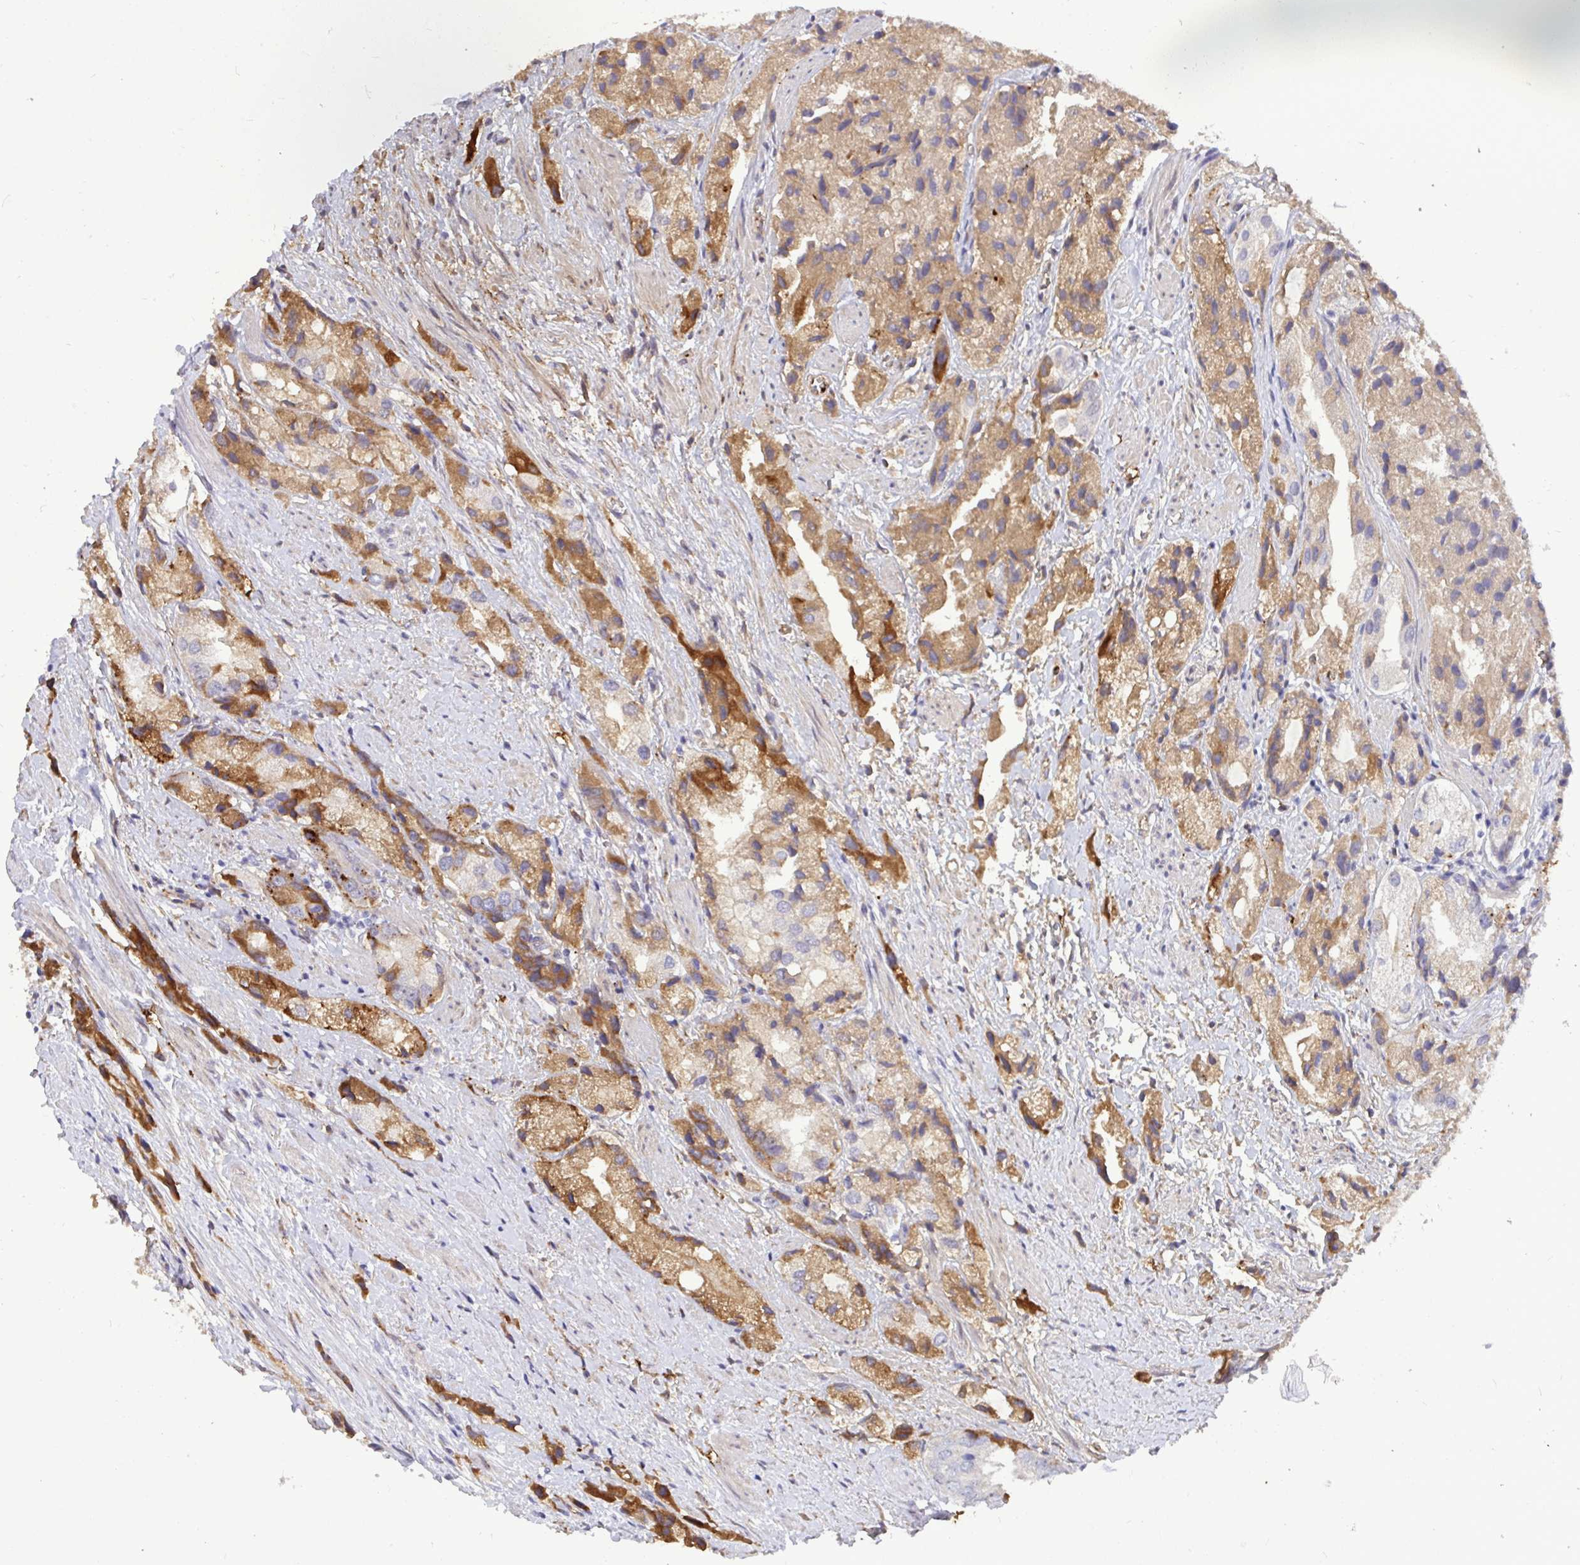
{"staining": {"intensity": "moderate", "quantity": "25%-75%", "location": "cytoplasmic/membranous"}, "tissue": "prostate cancer", "cell_type": "Tumor cells", "image_type": "cancer", "snomed": [{"axis": "morphology", "description": "Adenocarcinoma, Low grade"}, {"axis": "topography", "description": "Prostate"}], "caption": "A high-resolution photomicrograph shows immunohistochemistry staining of adenocarcinoma (low-grade) (prostate), which reveals moderate cytoplasmic/membranous staining in approximately 25%-75% of tumor cells.", "gene": "F2", "patient": {"sex": "male", "age": 69}}